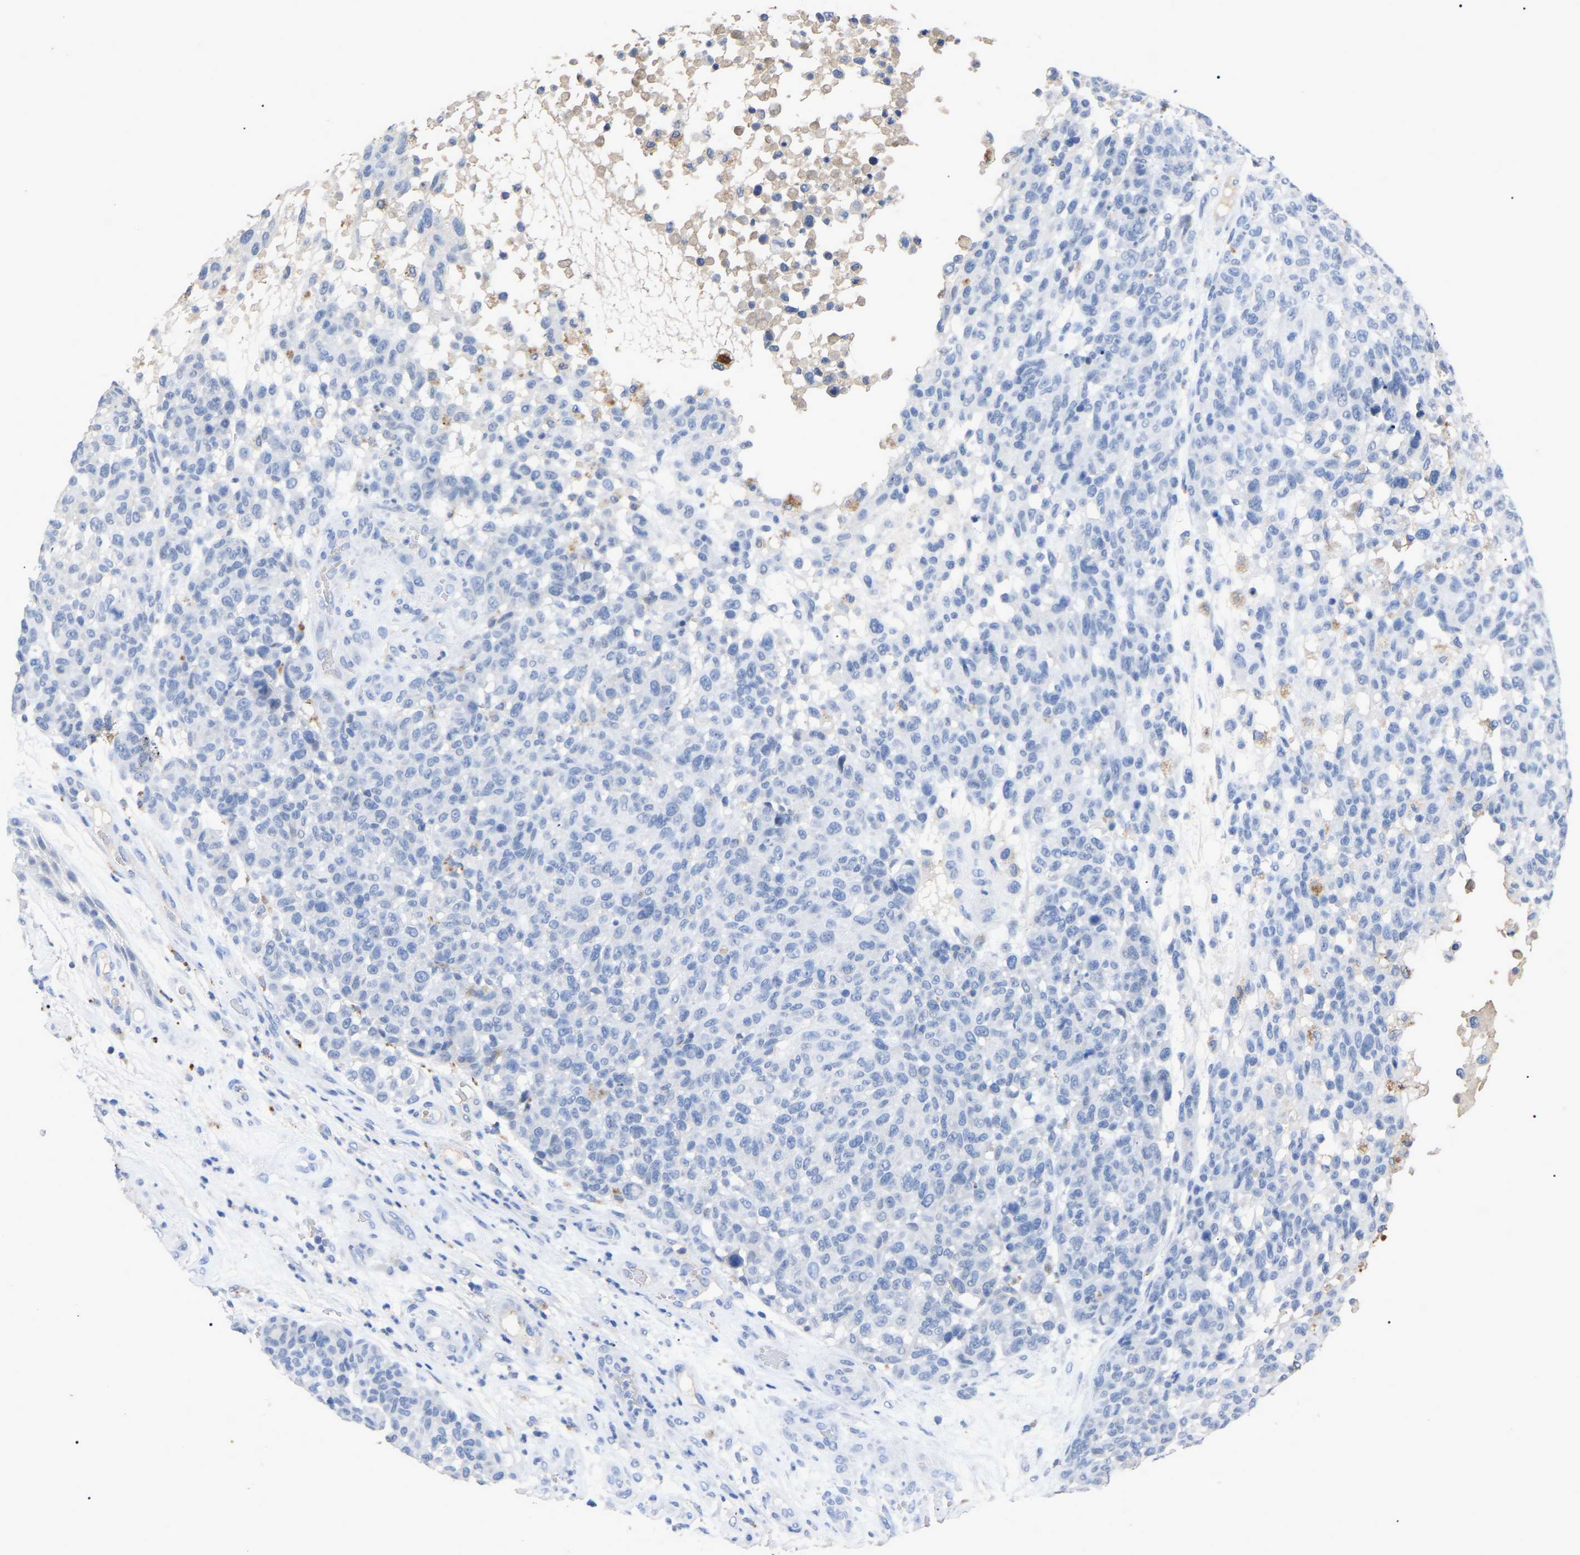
{"staining": {"intensity": "negative", "quantity": "none", "location": "none"}, "tissue": "melanoma", "cell_type": "Tumor cells", "image_type": "cancer", "snomed": [{"axis": "morphology", "description": "Malignant melanoma, NOS"}, {"axis": "topography", "description": "Skin"}], "caption": "This is an IHC micrograph of melanoma. There is no expression in tumor cells.", "gene": "SMPD2", "patient": {"sex": "male", "age": 59}}